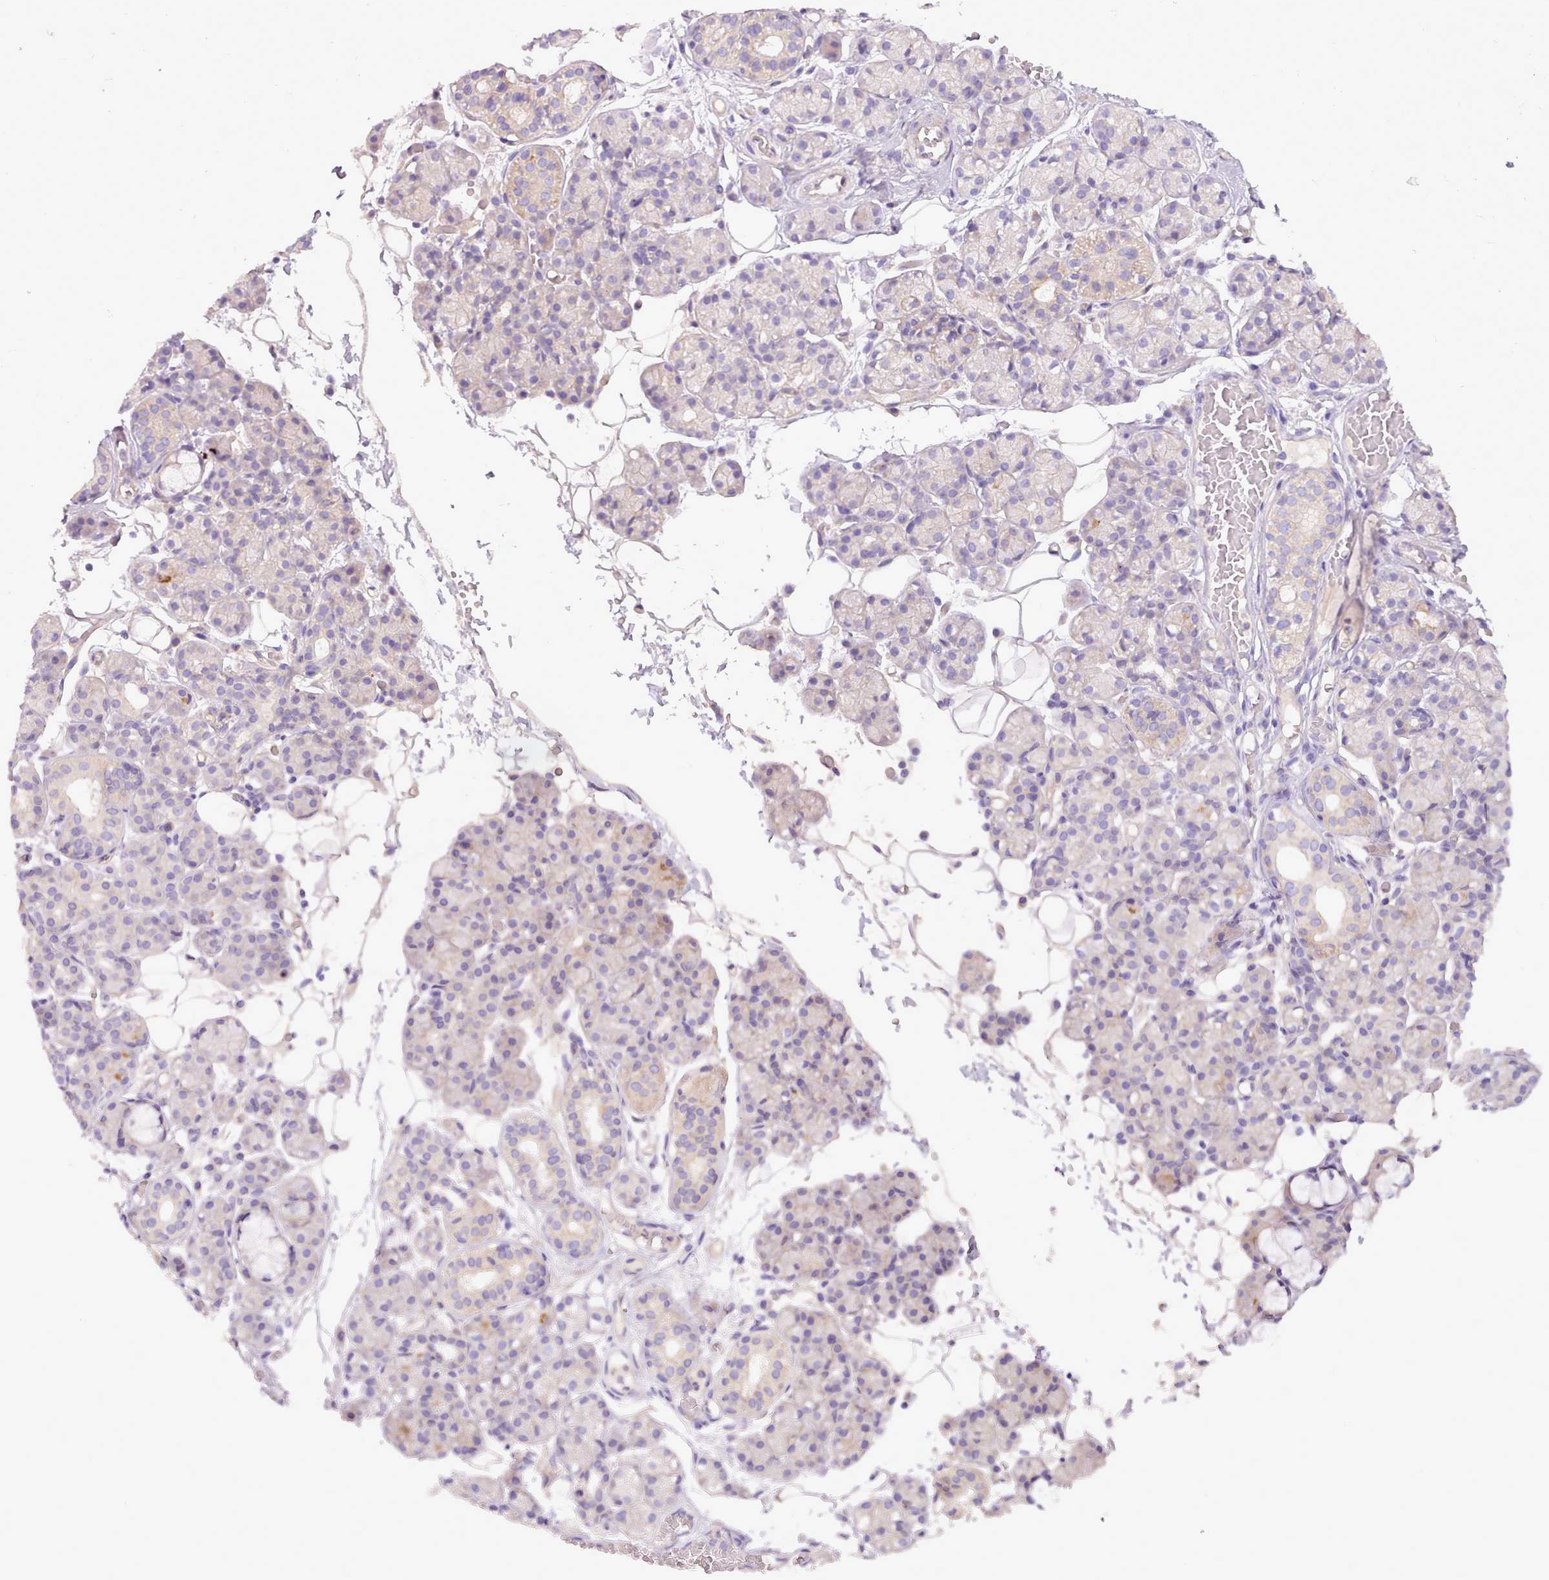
{"staining": {"intensity": "weak", "quantity": "<25%", "location": "cytoplasmic/membranous"}, "tissue": "salivary gland", "cell_type": "Glandular cells", "image_type": "normal", "snomed": [{"axis": "morphology", "description": "Normal tissue, NOS"}, {"axis": "topography", "description": "Salivary gland"}], "caption": "DAB (3,3'-diaminobenzidine) immunohistochemical staining of unremarkable salivary gland shows no significant expression in glandular cells. The staining is performed using DAB brown chromogen with nuclei counter-stained in using hematoxylin.", "gene": "NTN4", "patient": {"sex": "male", "age": 63}}